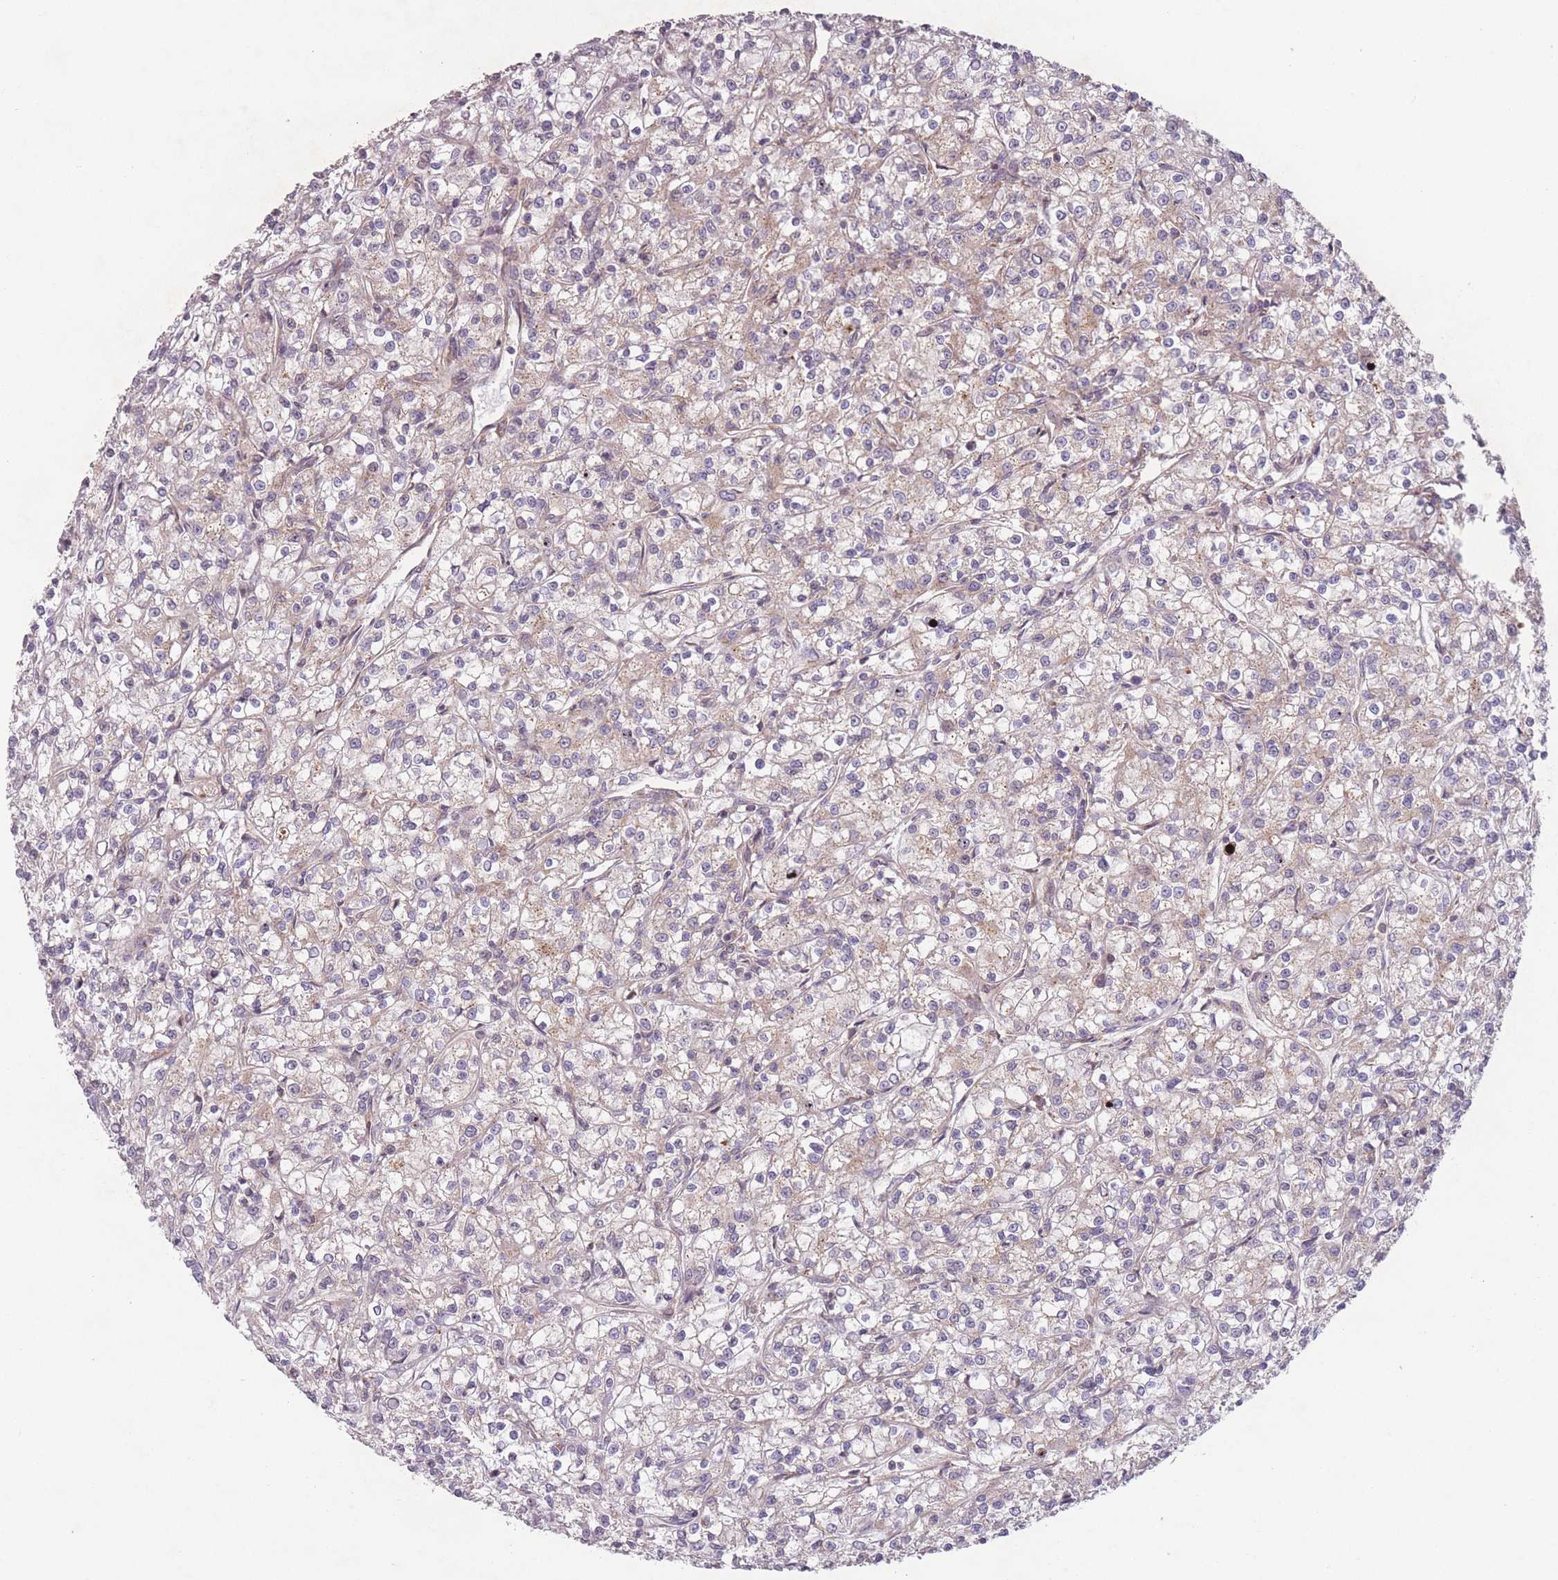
{"staining": {"intensity": "weak", "quantity": "25%-75%", "location": "cytoplasmic/membranous"}, "tissue": "renal cancer", "cell_type": "Tumor cells", "image_type": "cancer", "snomed": [{"axis": "morphology", "description": "Adenocarcinoma, NOS"}, {"axis": "topography", "description": "Kidney"}], "caption": "Weak cytoplasmic/membranous expression for a protein is present in about 25%-75% of tumor cells of adenocarcinoma (renal) using immunohistochemistry (IHC).", "gene": "WASHC2A", "patient": {"sex": "female", "age": 59}}